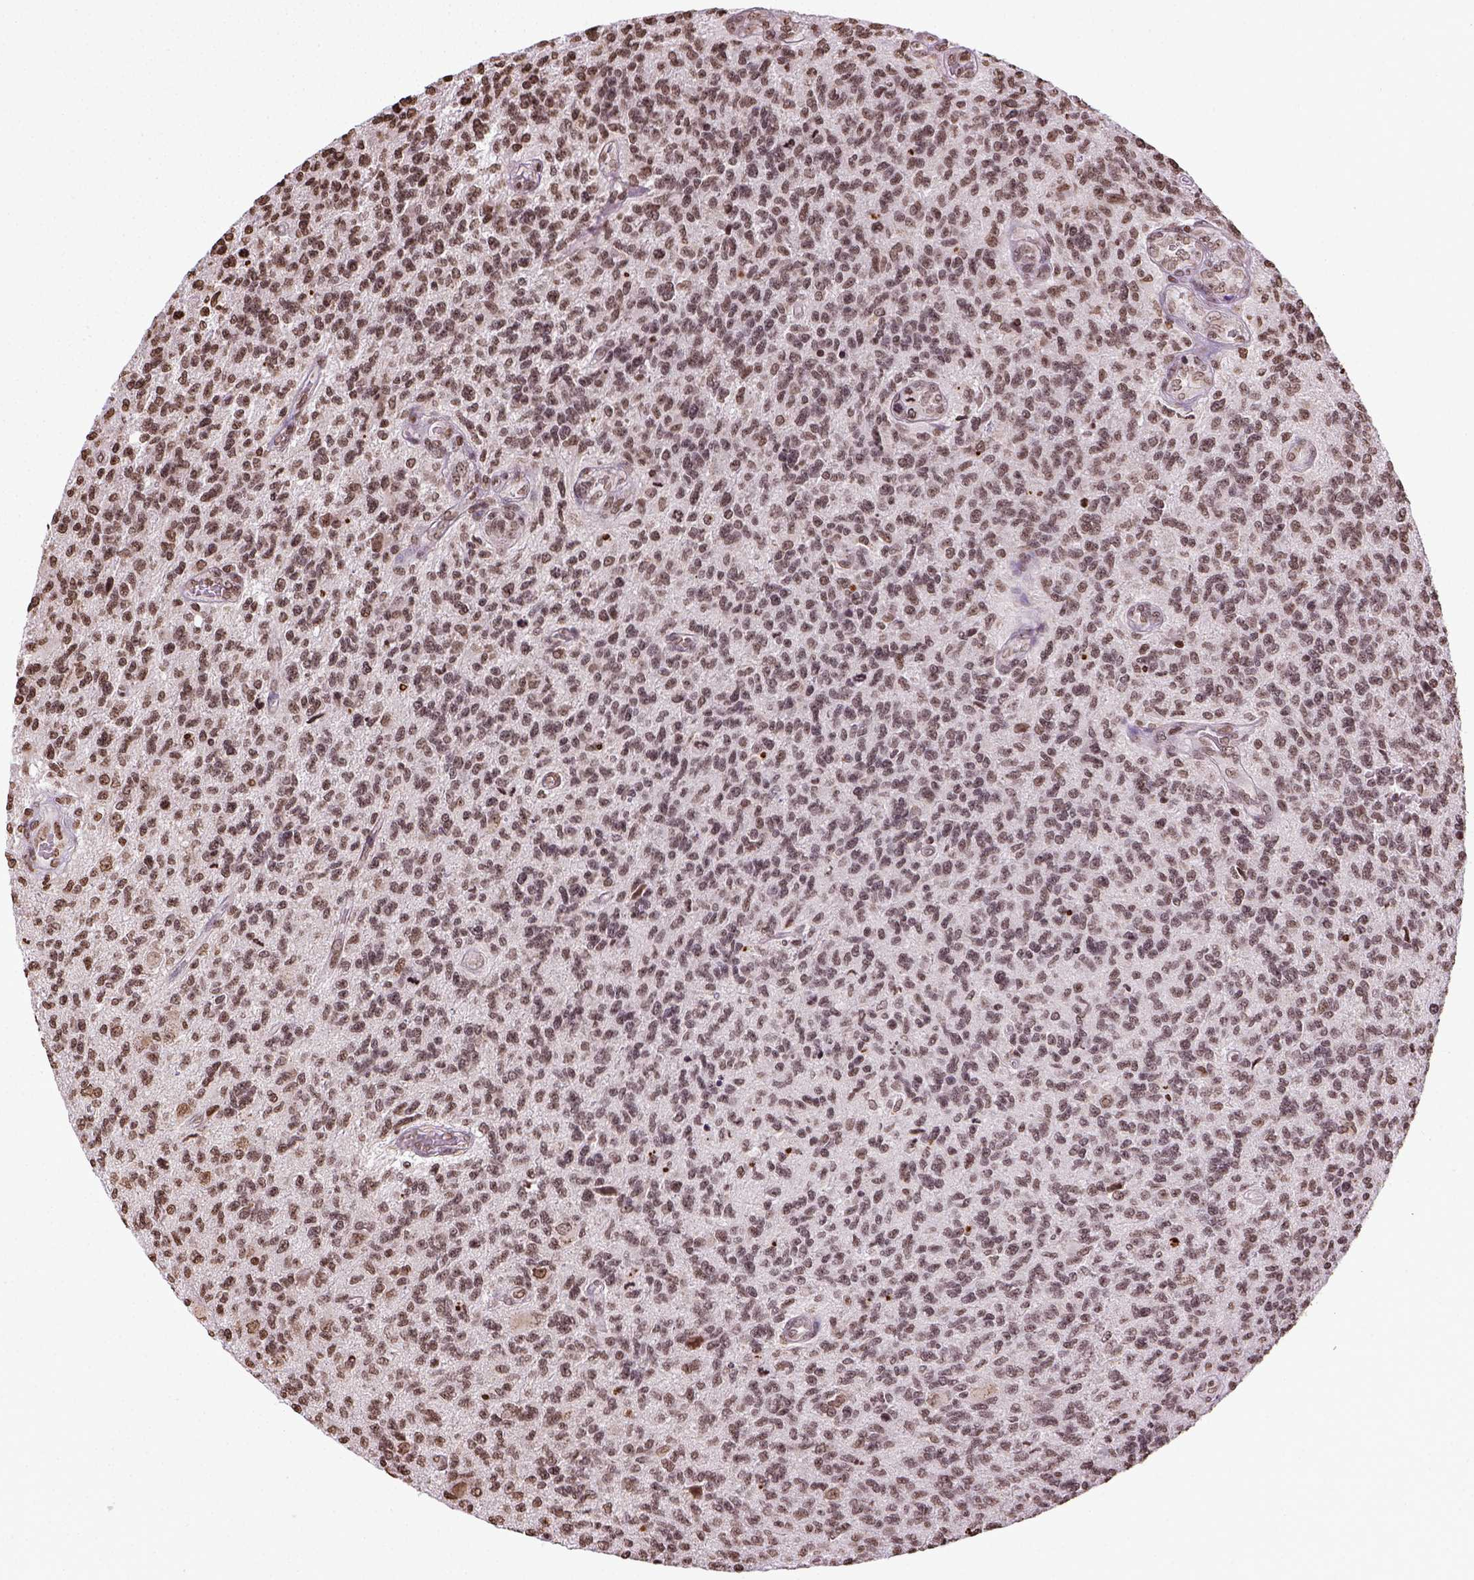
{"staining": {"intensity": "moderate", "quantity": ">75%", "location": "nuclear"}, "tissue": "glioma", "cell_type": "Tumor cells", "image_type": "cancer", "snomed": [{"axis": "morphology", "description": "Glioma, malignant, High grade"}, {"axis": "topography", "description": "Brain"}], "caption": "Protein staining demonstrates moderate nuclear positivity in about >75% of tumor cells in malignant glioma (high-grade).", "gene": "ZNF75D", "patient": {"sex": "male", "age": 56}}